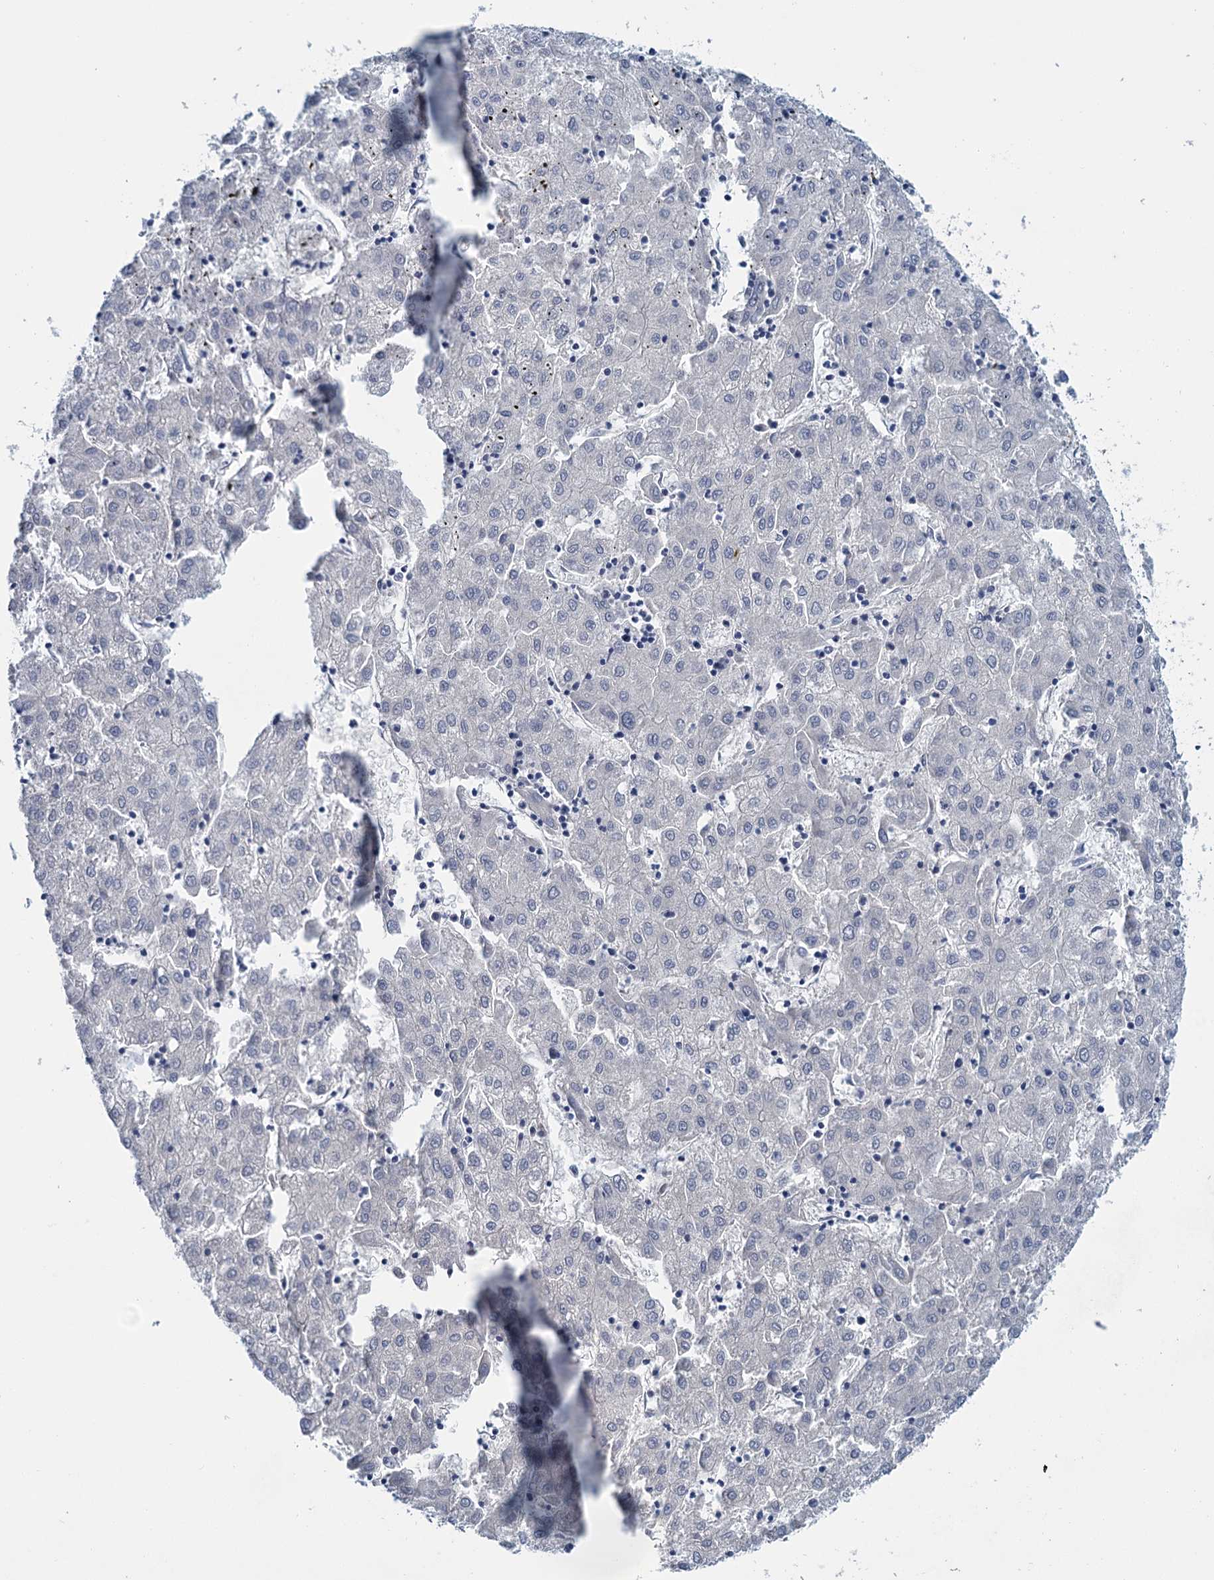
{"staining": {"intensity": "negative", "quantity": "none", "location": "none"}, "tissue": "liver cancer", "cell_type": "Tumor cells", "image_type": "cancer", "snomed": [{"axis": "morphology", "description": "Carcinoma, Hepatocellular, NOS"}, {"axis": "topography", "description": "Liver"}], "caption": "Histopathology image shows no protein positivity in tumor cells of liver cancer tissue.", "gene": "MYOZ3", "patient": {"sex": "male", "age": 72}}